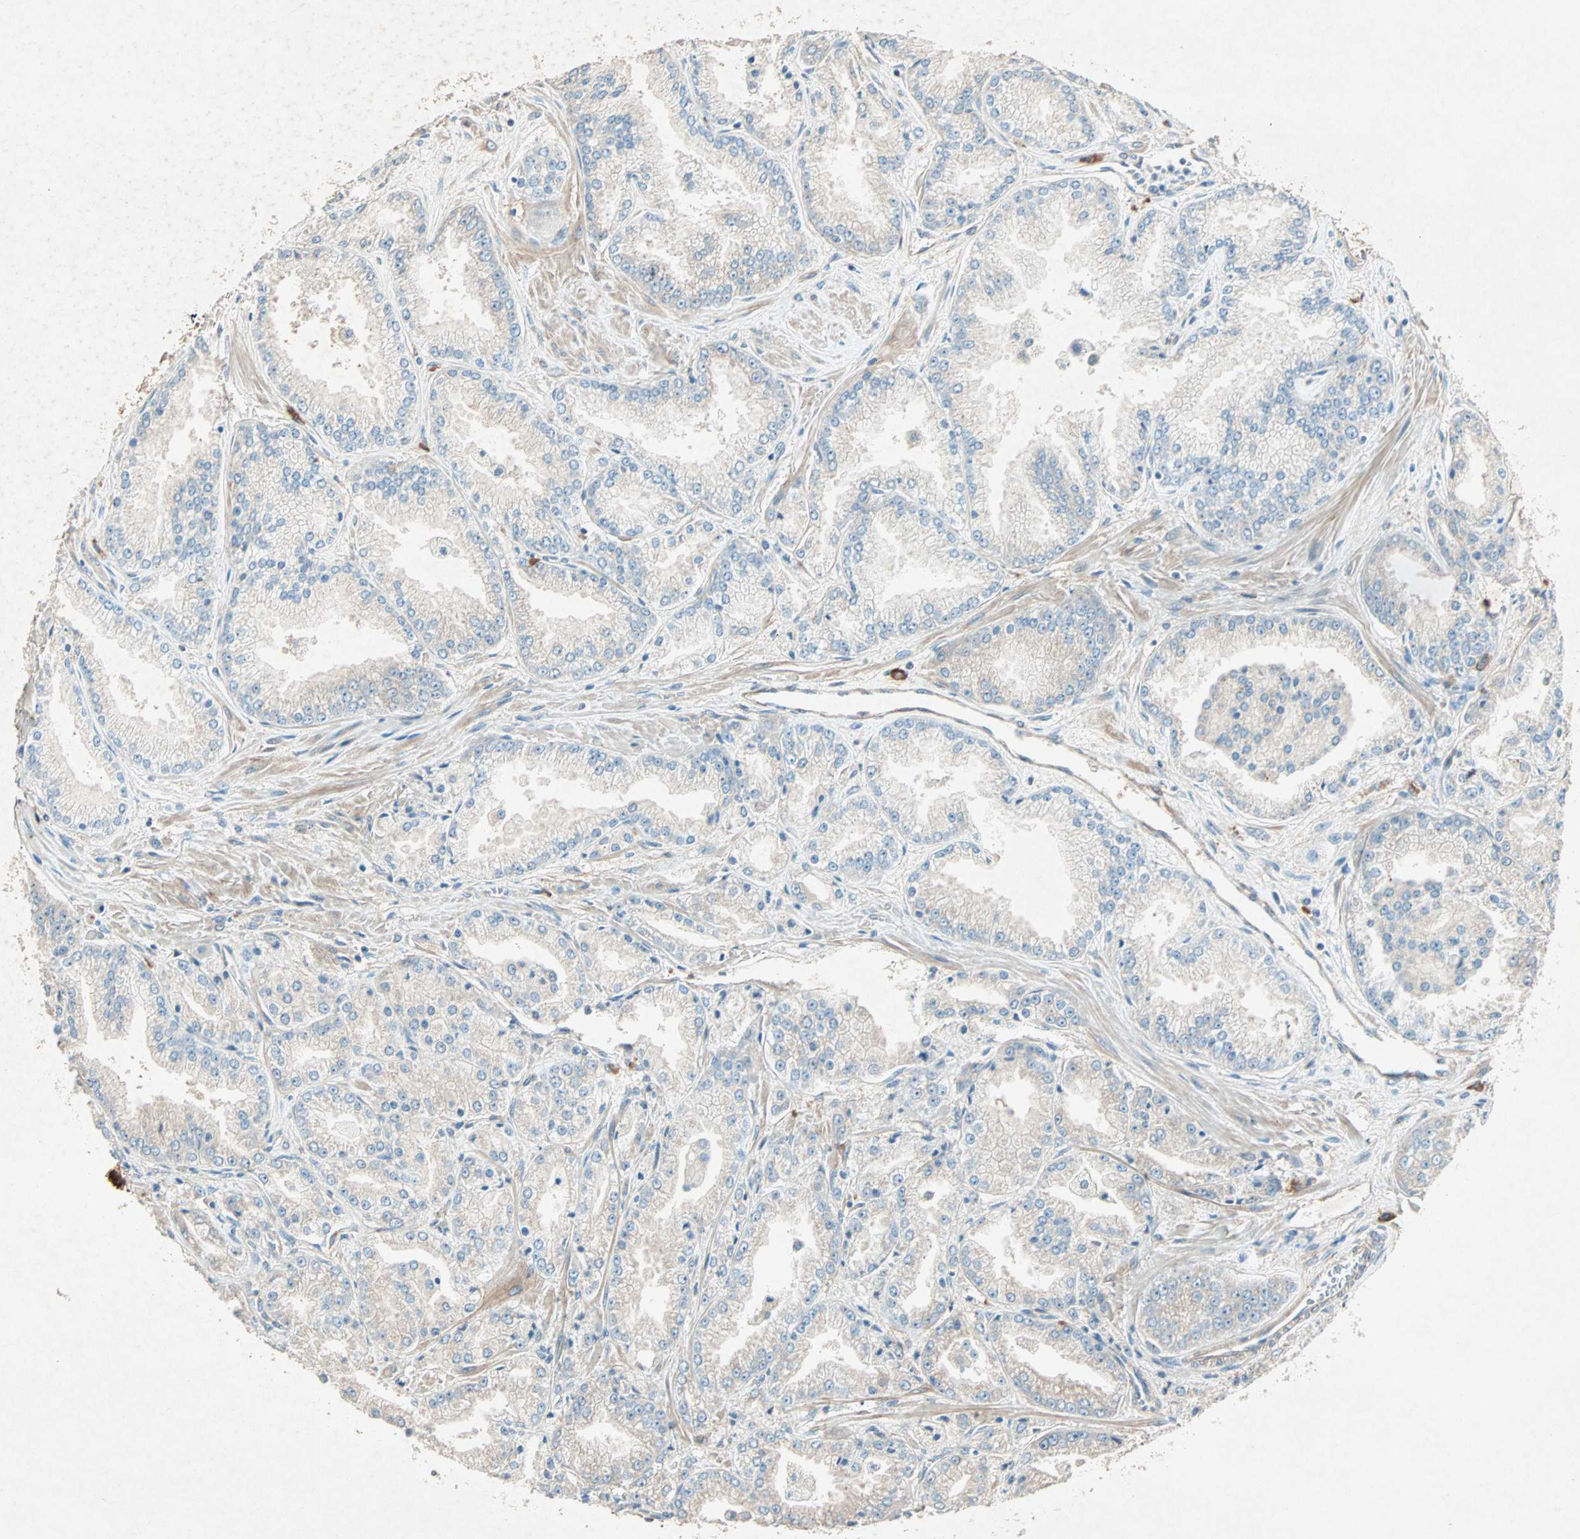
{"staining": {"intensity": "negative", "quantity": "none", "location": "none"}, "tissue": "prostate cancer", "cell_type": "Tumor cells", "image_type": "cancer", "snomed": [{"axis": "morphology", "description": "Adenocarcinoma, High grade"}, {"axis": "topography", "description": "Prostate"}], "caption": "The image displays no significant positivity in tumor cells of prostate cancer. (DAB IHC visualized using brightfield microscopy, high magnification).", "gene": "SDSL", "patient": {"sex": "male", "age": 61}}